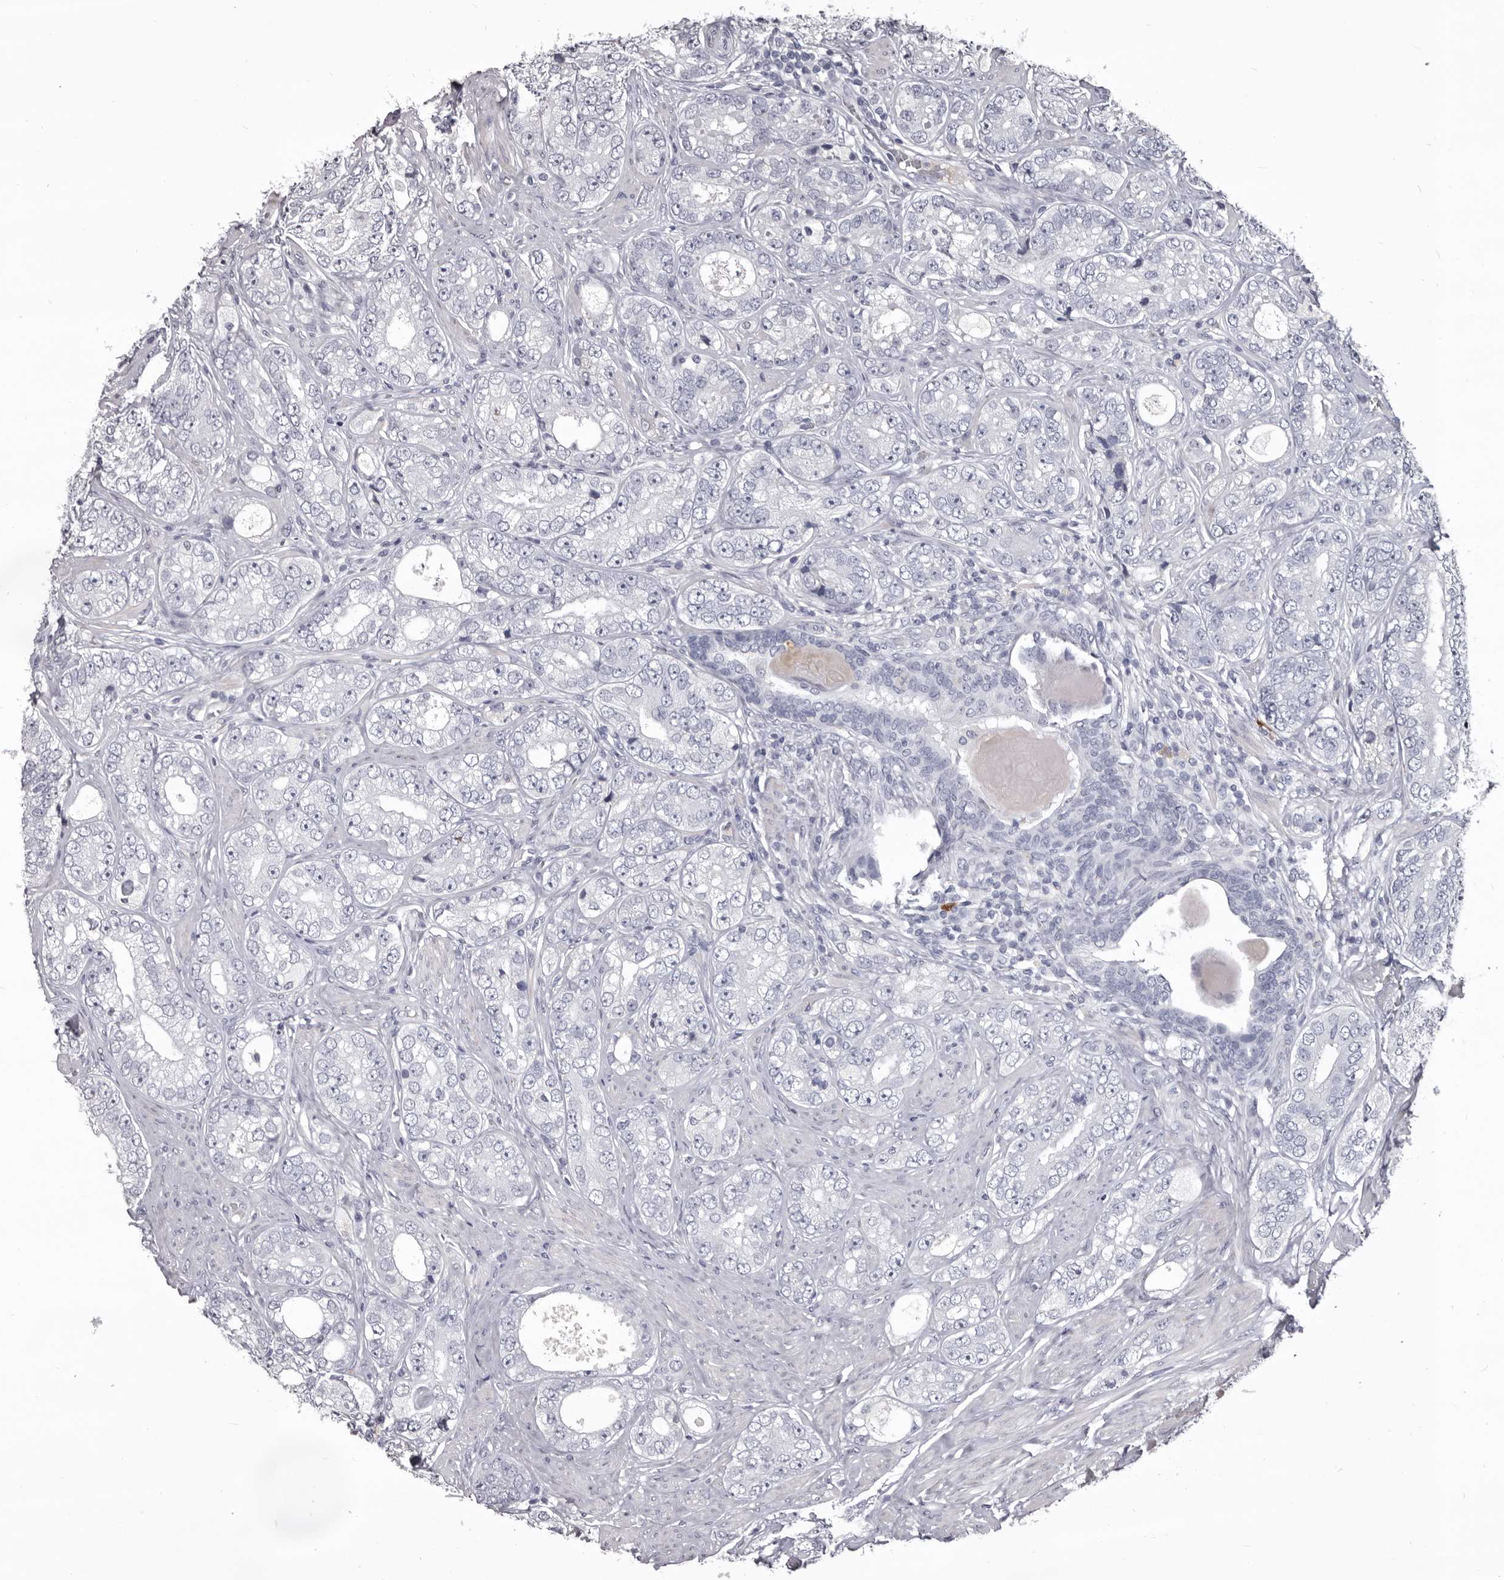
{"staining": {"intensity": "negative", "quantity": "none", "location": "none"}, "tissue": "prostate cancer", "cell_type": "Tumor cells", "image_type": "cancer", "snomed": [{"axis": "morphology", "description": "Adenocarcinoma, High grade"}, {"axis": "topography", "description": "Prostate"}], "caption": "An image of prostate adenocarcinoma (high-grade) stained for a protein shows no brown staining in tumor cells.", "gene": "GZMH", "patient": {"sex": "male", "age": 56}}